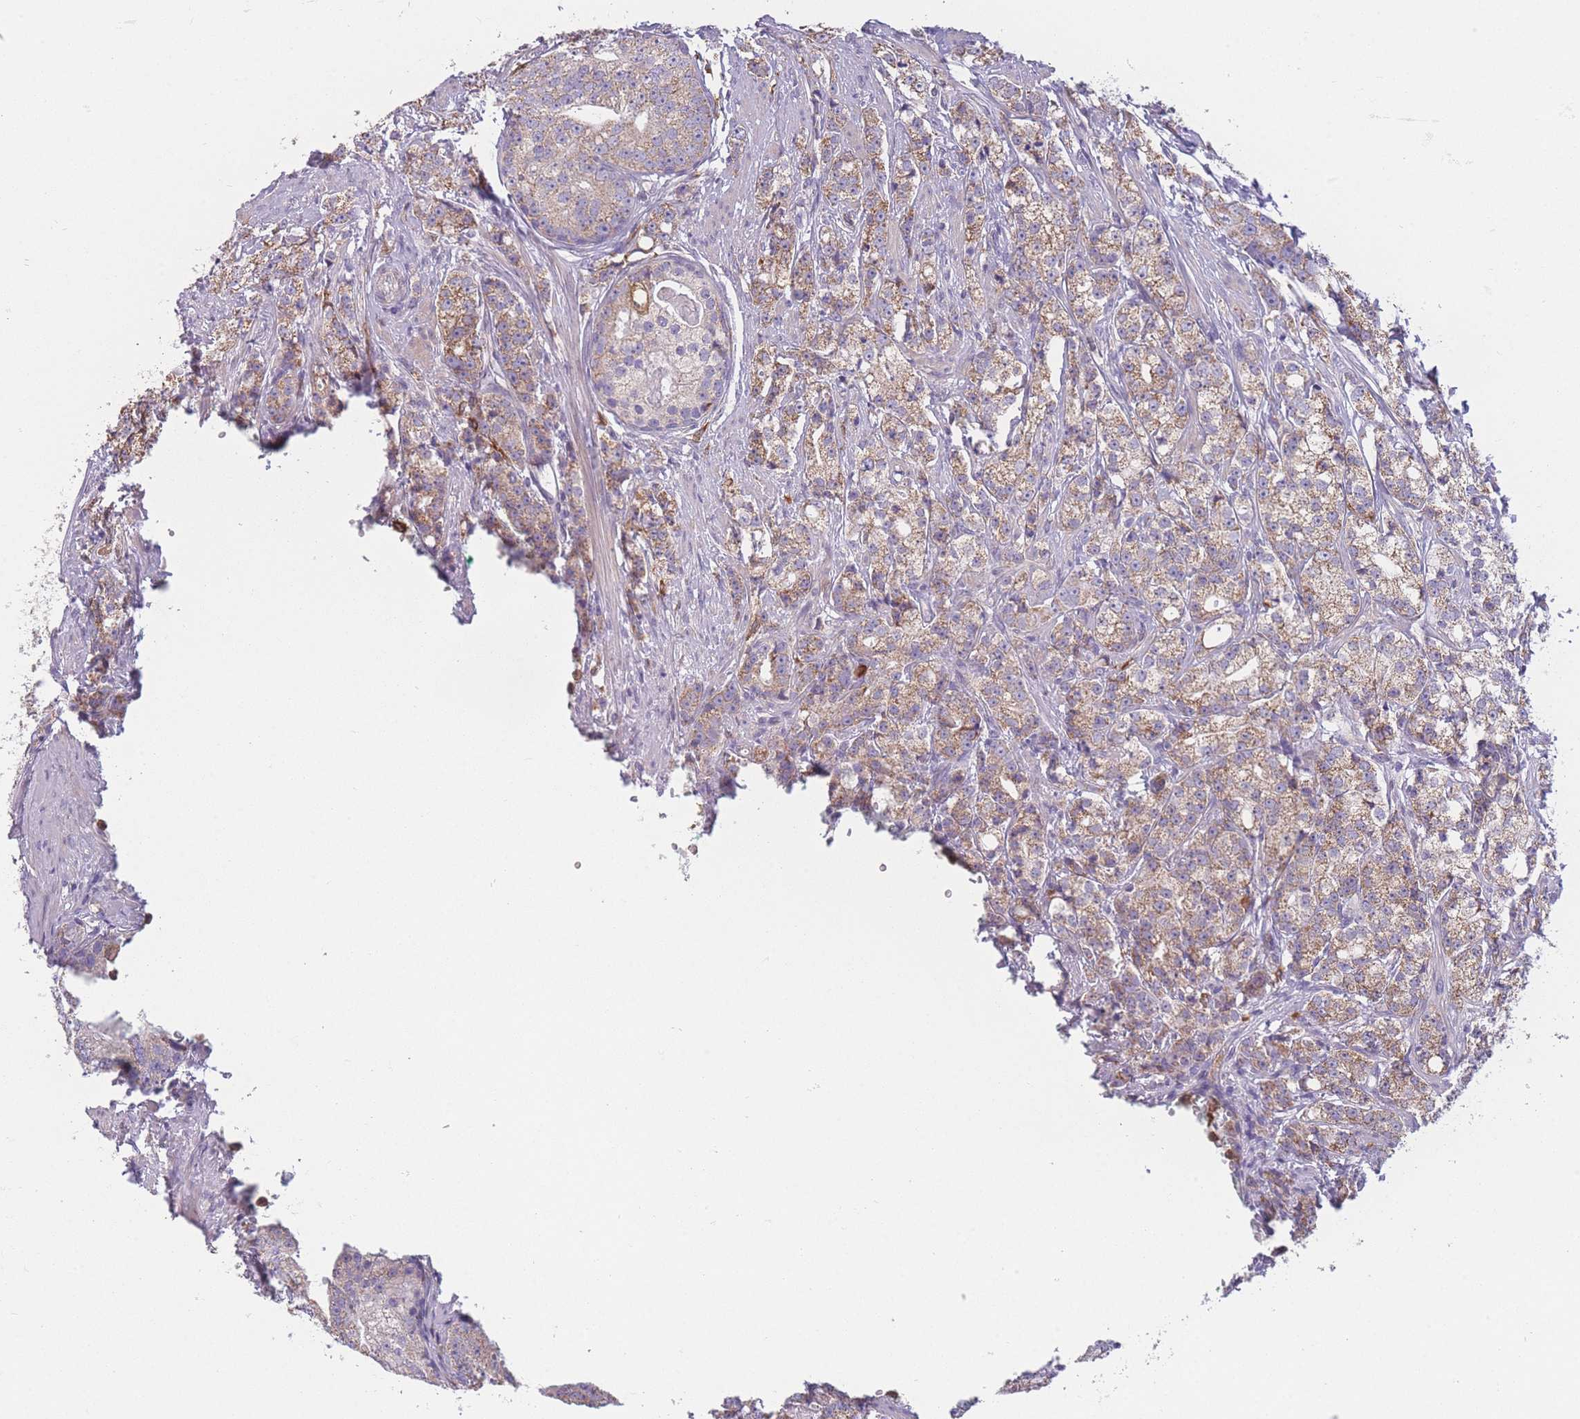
{"staining": {"intensity": "moderate", "quantity": "25%-75%", "location": "cytoplasmic/membranous"}, "tissue": "prostate cancer", "cell_type": "Tumor cells", "image_type": "cancer", "snomed": [{"axis": "morphology", "description": "Adenocarcinoma, High grade"}, {"axis": "topography", "description": "Prostate"}], "caption": "IHC image of prostate cancer (high-grade adenocarcinoma) stained for a protein (brown), which exhibits medium levels of moderate cytoplasmic/membranous expression in about 25%-75% of tumor cells.", "gene": "PRAM1", "patient": {"sex": "male", "age": 69}}